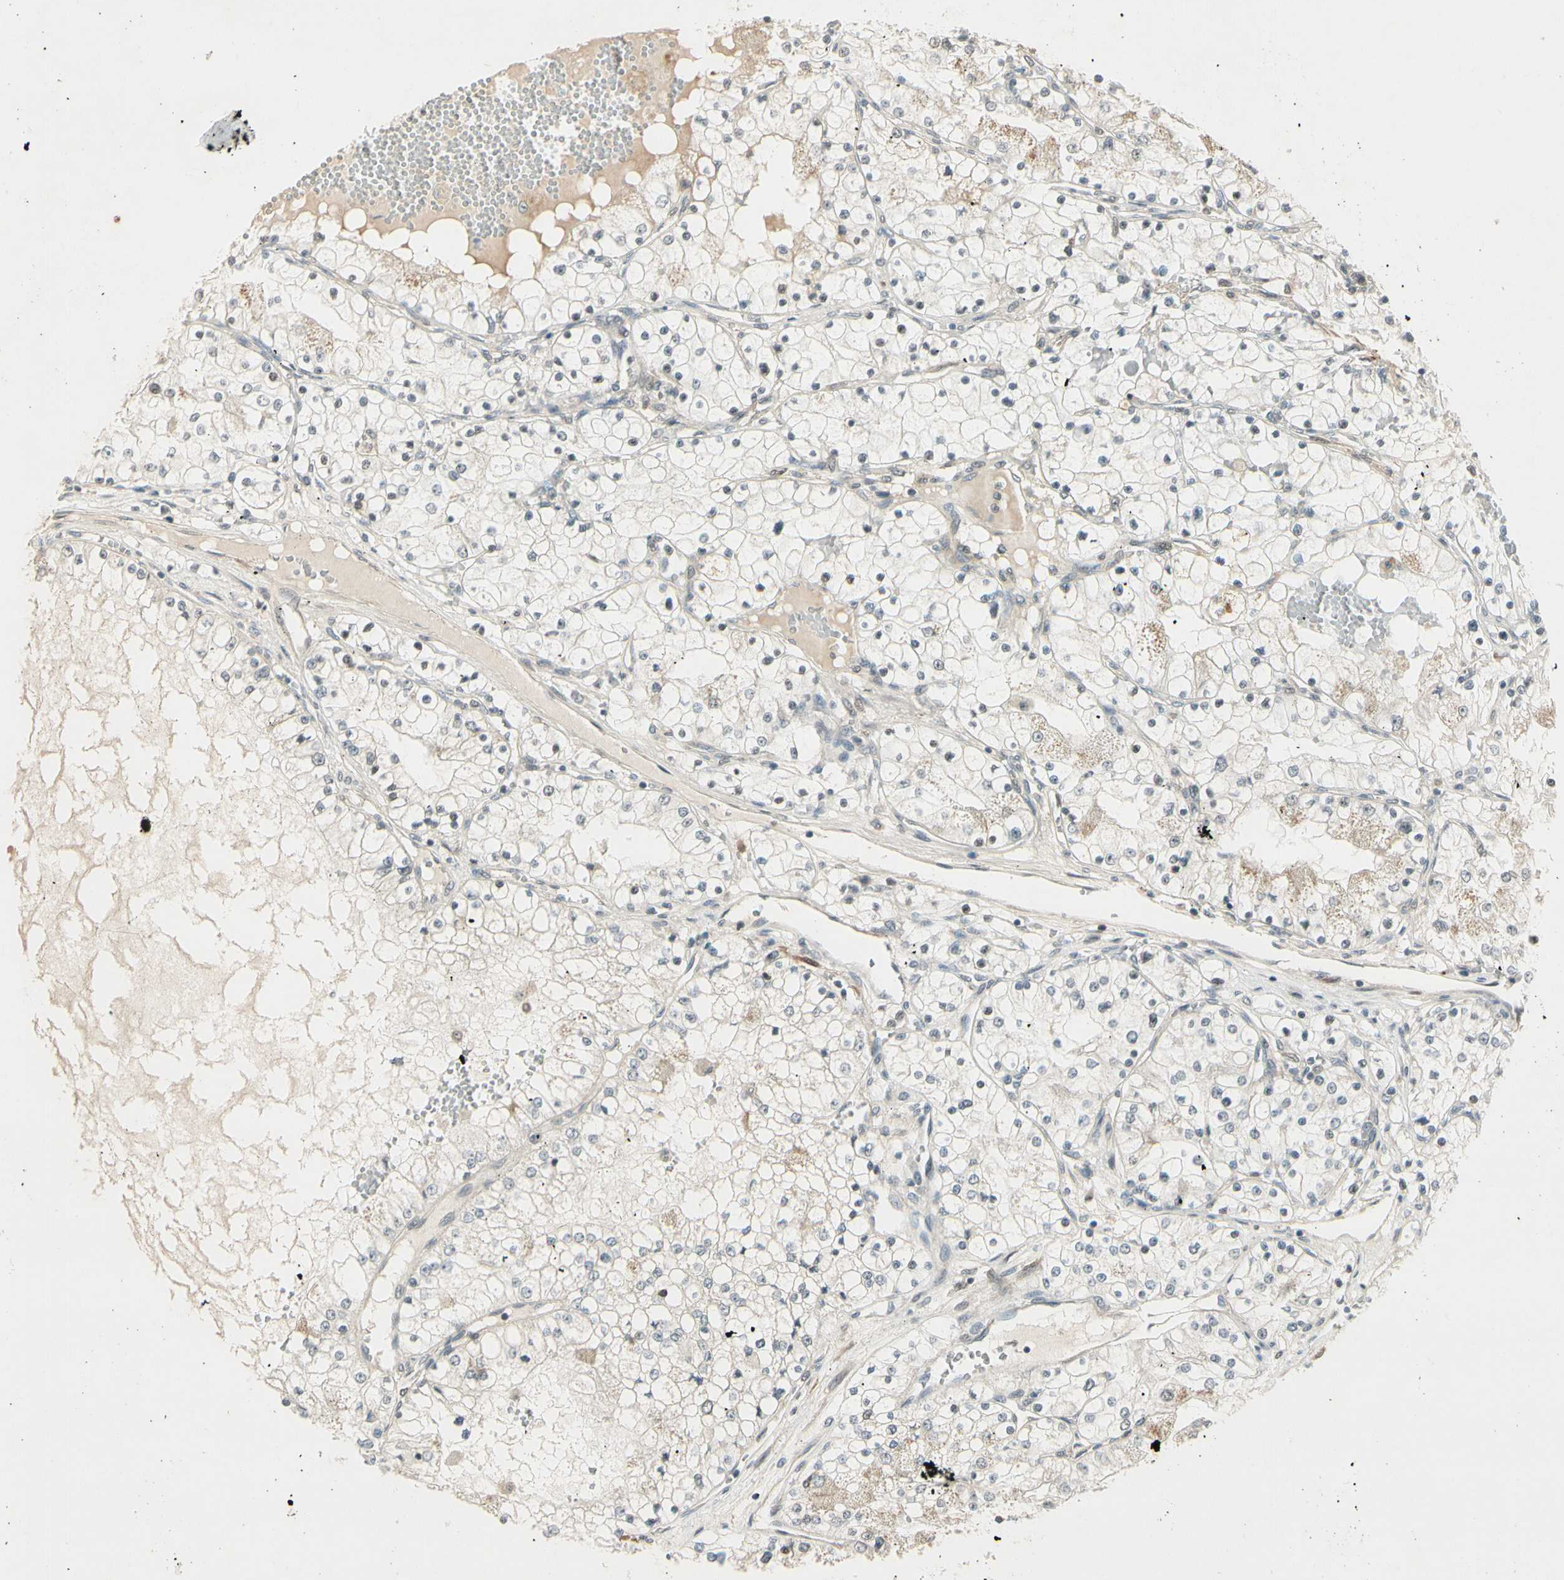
{"staining": {"intensity": "weak", "quantity": "<25%", "location": "none"}, "tissue": "renal cancer", "cell_type": "Tumor cells", "image_type": "cancer", "snomed": [{"axis": "morphology", "description": "Adenocarcinoma, NOS"}, {"axis": "topography", "description": "Kidney"}], "caption": "Human renal cancer (adenocarcinoma) stained for a protein using immunohistochemistry exhibits no expression in tumor cells.", "gene": "IPO5", "patient": {"sex": "male", "age": 68}}